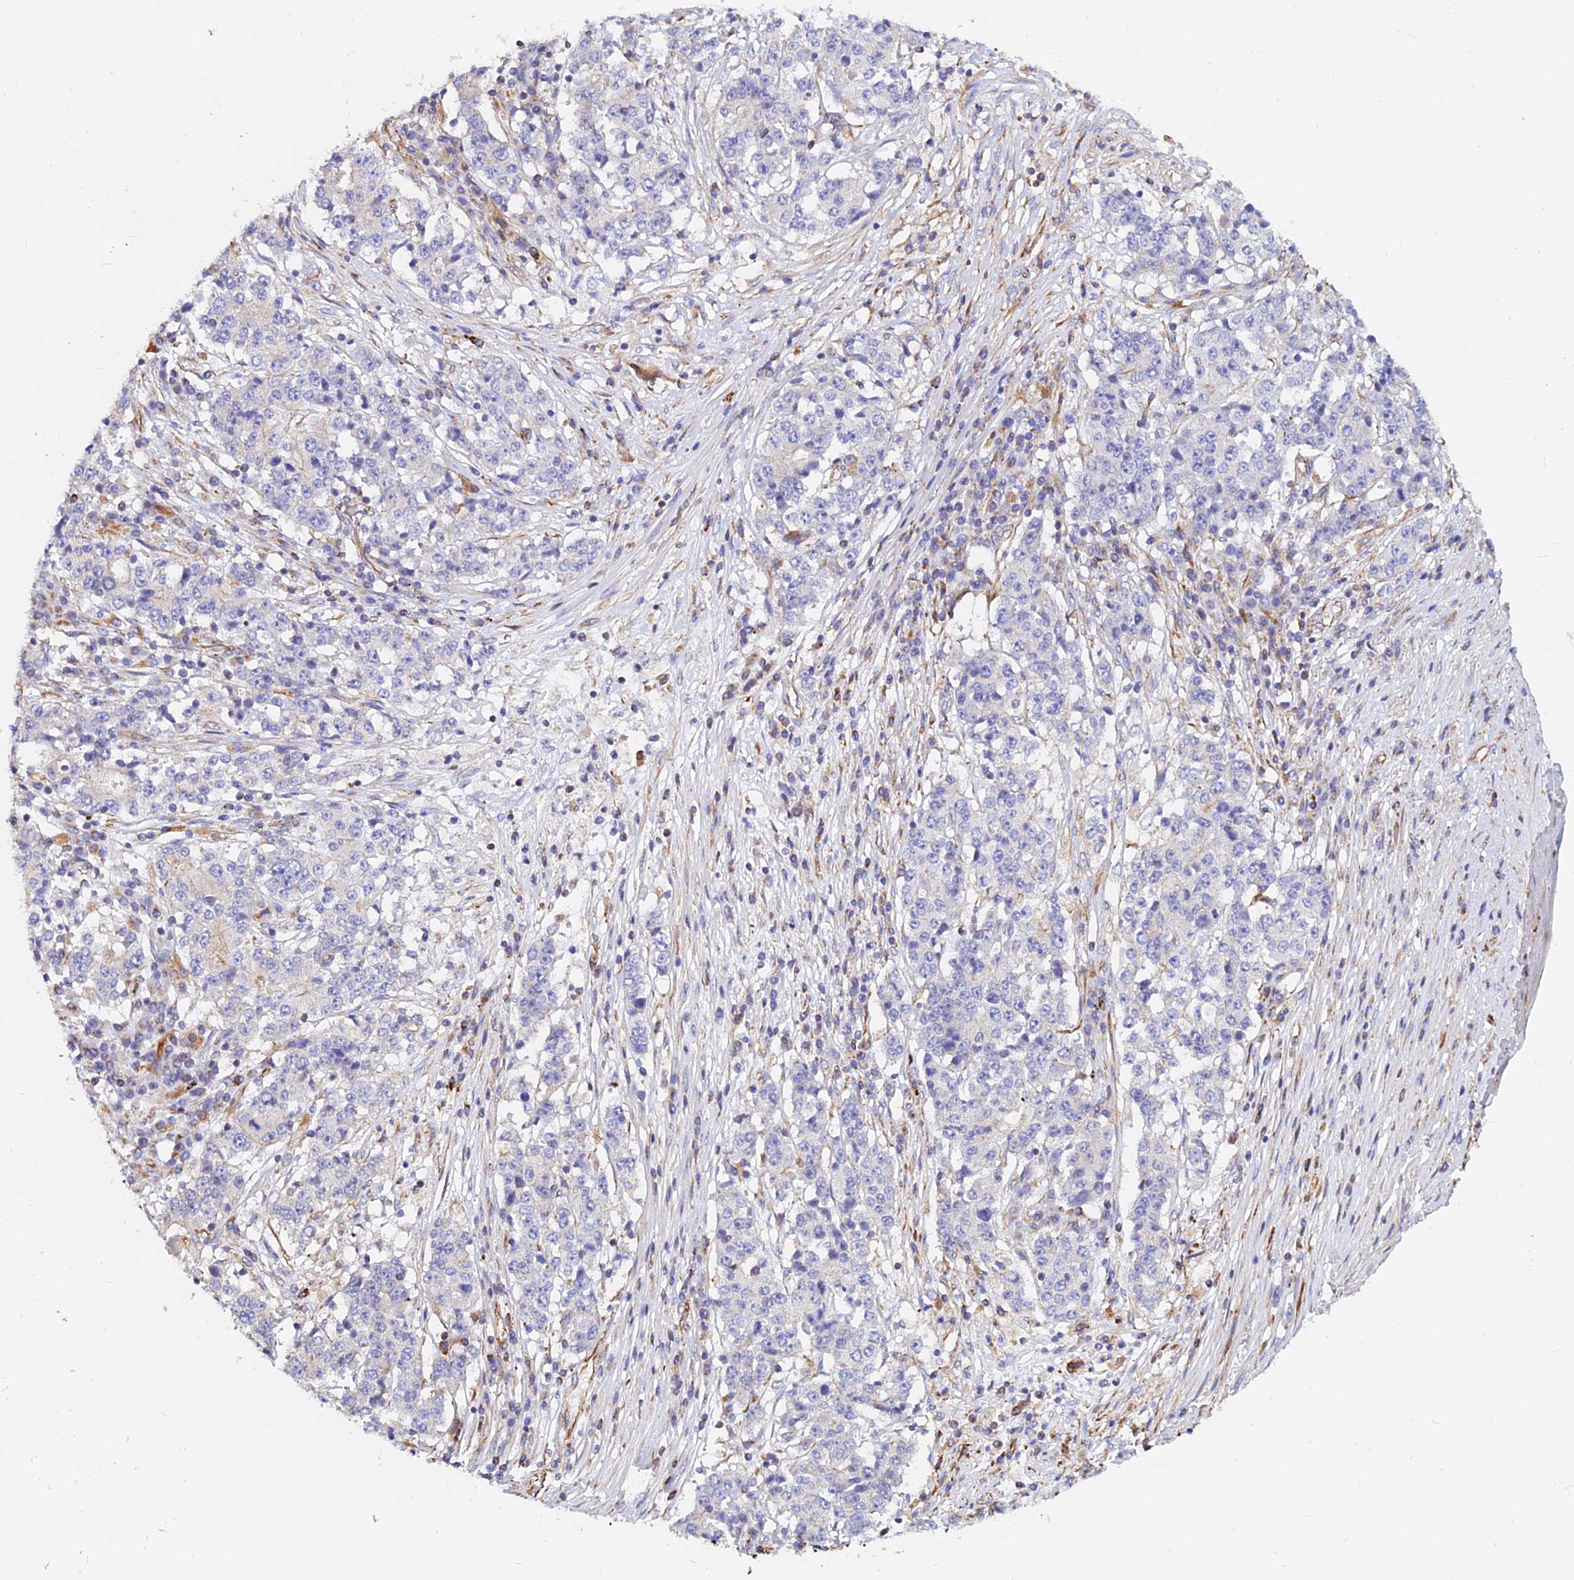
{"staining": {"intensity": "negative", "quantity": "none", "location": "none"}, "tissue": "stomach cancer", "cell_type": "Tumor cells", "image_type": "cancer", "snomed": [{"axis": "morphology", "description": "Adenocarcinoma, NOS"}, {"axis": "topography", "description": "Stomach"}], "caption": "Immunohistochemistry image of stomach cancer (adenocarcinoma) stained for a protein (brown), which exhibits no expression in tumor cells. (Stains: DAB (3,3'-diaminobenzidine) immunohistochemistry with hematoxylin counter stain, Microscopy: brightfield microscopy at high magnification).", "gene": "CDK18", "patient": {"sex": "male", "age": 59}}